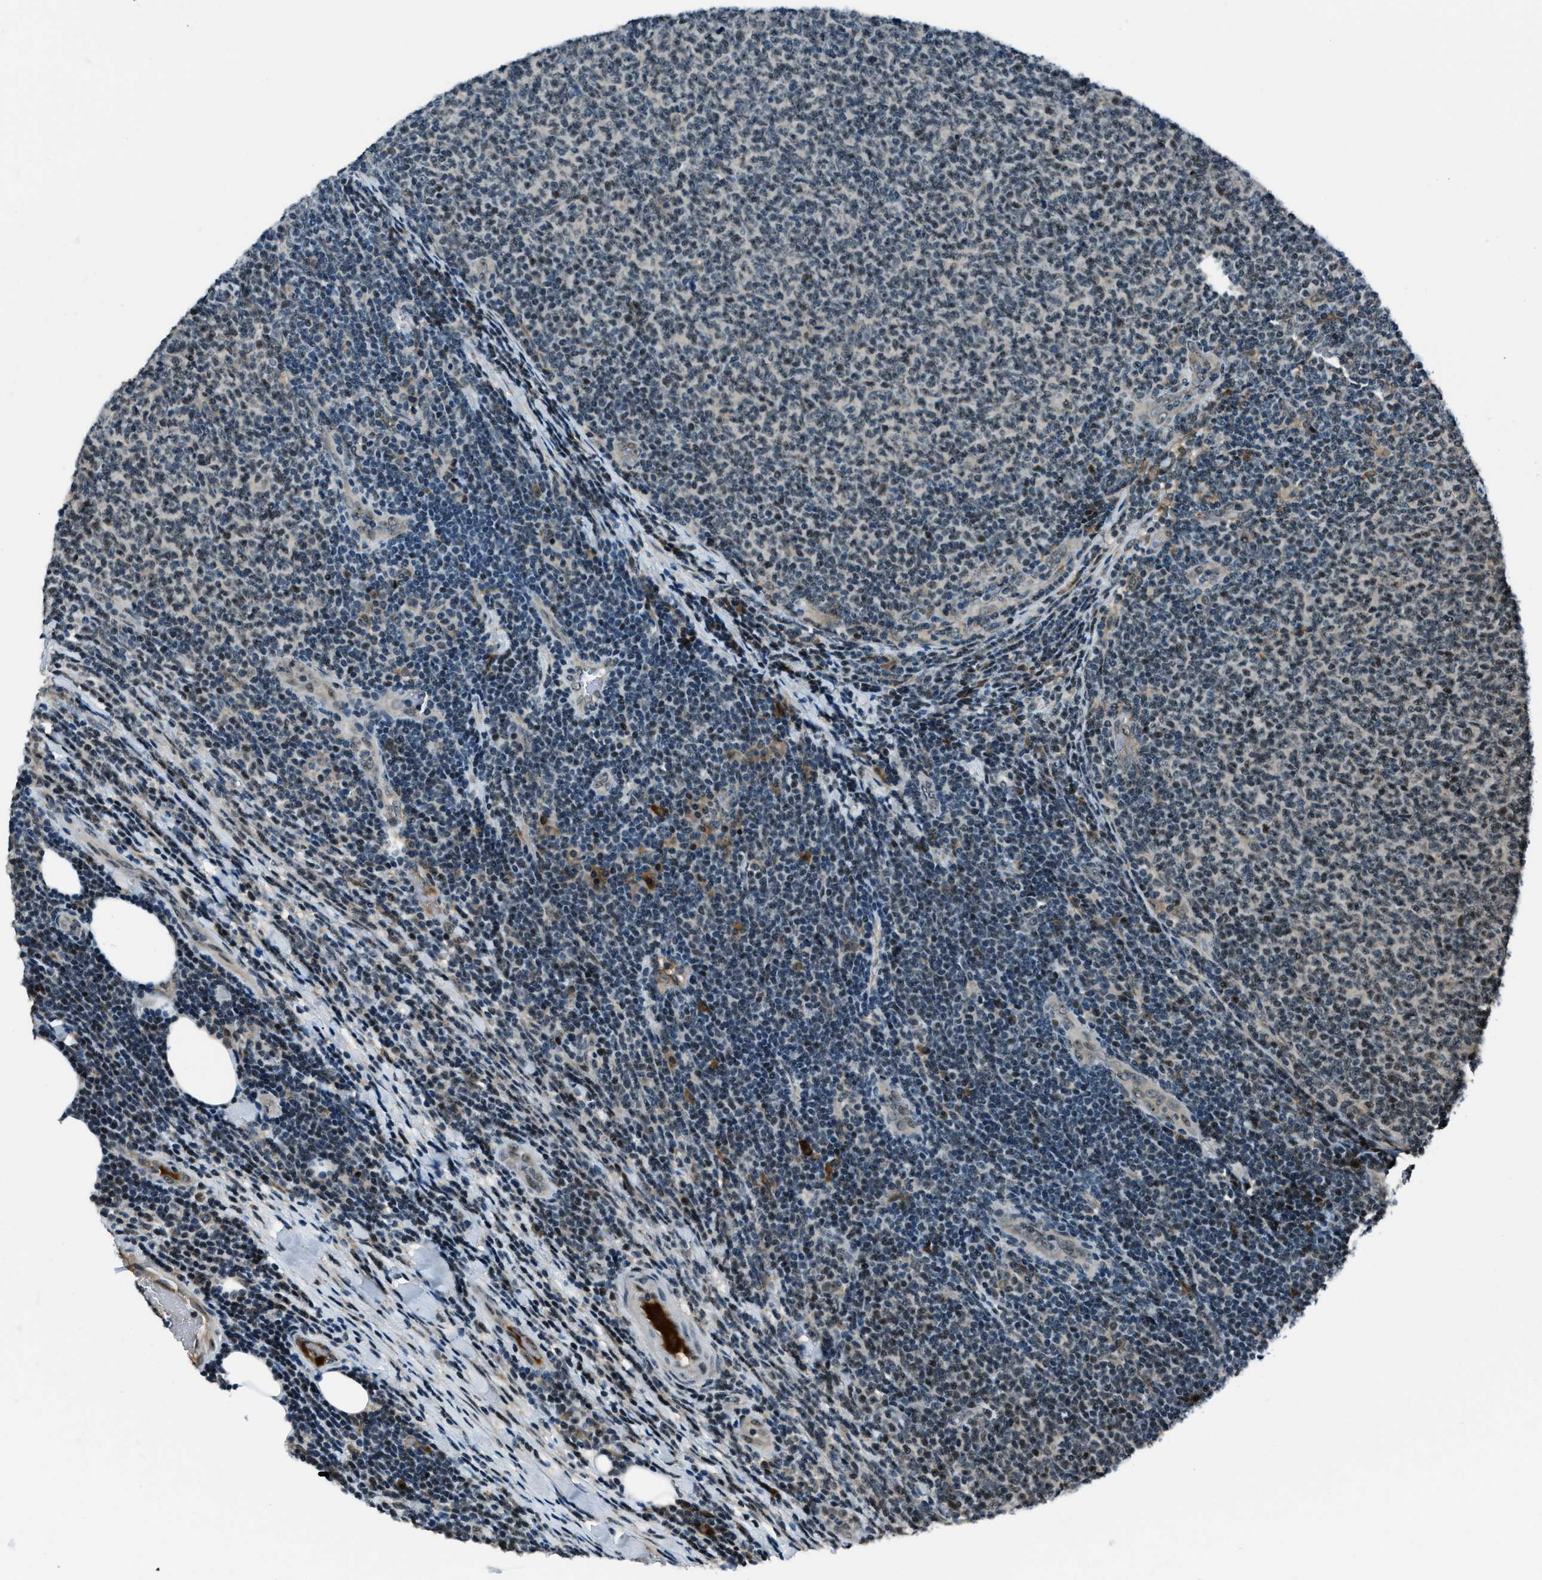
{"staining": {"intensity": "weak", "quantity": "<25%", "location": "nuclear"}, "tissue": "lymphoma", "cell_type": "Tumor cells", "image_type": "cancer", "snomed": [{"axis": "morphology", "description": "Malignant lymphoma, non-Hodgkin's type, Low grade"}, {"axis": "topography", "description": "Lymph node"}], "caption": "The immunohistochemistry (IHC) histopathology image has no significant positivity in tumor cells of malignant lymphoma, non-Hodgkin's type (low-grade) tissue. (DAB IHC, high magnification).", "gene": "ACTL9", "patient": {"sex": "male", "age": 66}}